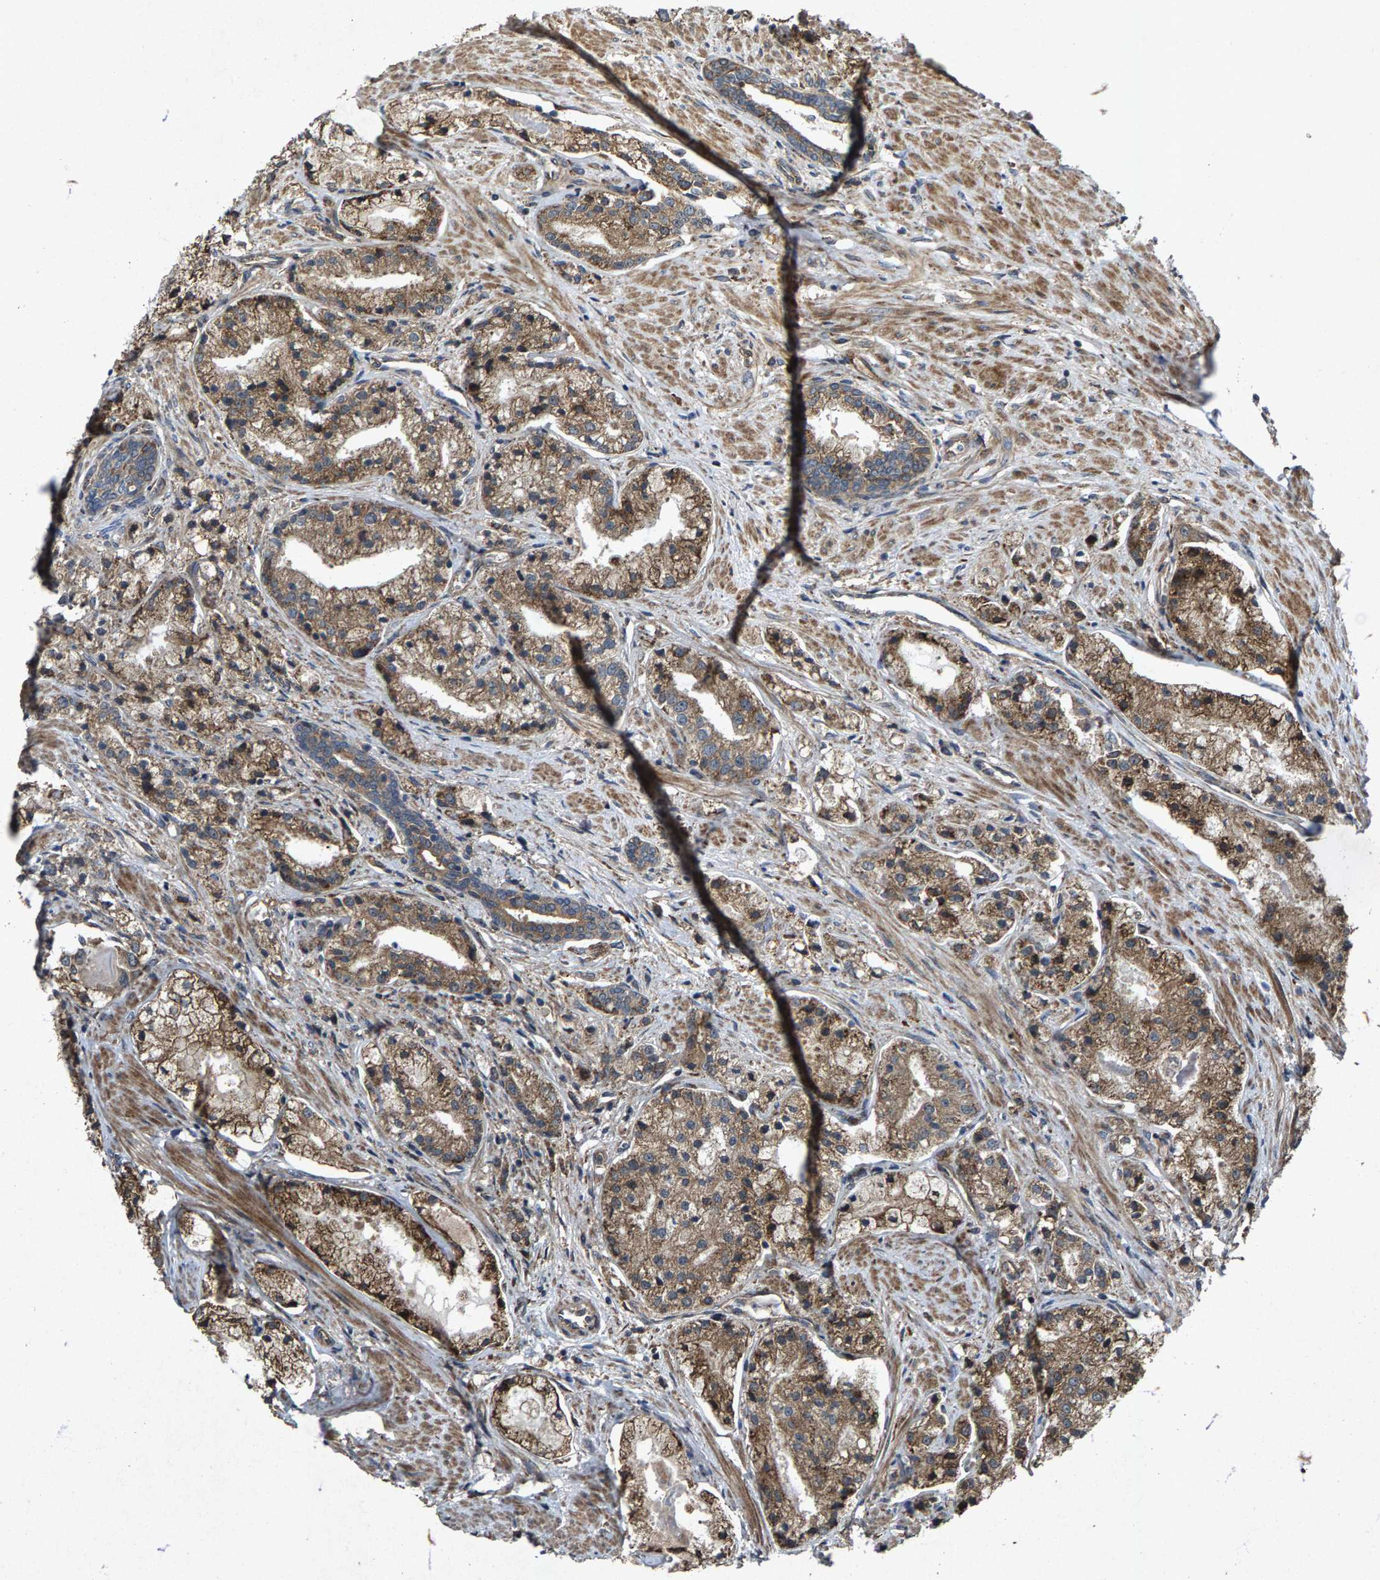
{"staining": {"intensity": "moderate", "quantity": ">75%", "location": "cytoplasmic/membranous"}, "tissue": "prostate cancer", "cell_type": "Tumor cells", "image_type": "cancer", "snomed": [{"axis": "morphology", "description": "Adenocarcinoma, High grade"}, {"axis": "topography", "description": "Prostate"}], "caption": "High-magnification brightfield microscopy of prostate cancer (adenocarcinoma (high-grade)) stained with DAB (brown) and counterstained with hematoxylin (blue). tumor cells exhibit moderate cytoplasmic/membranous staining is appreciated in about>75% of cells.", "gene": "LRRC72", "patient": {"sex": "male", "age": 50}}